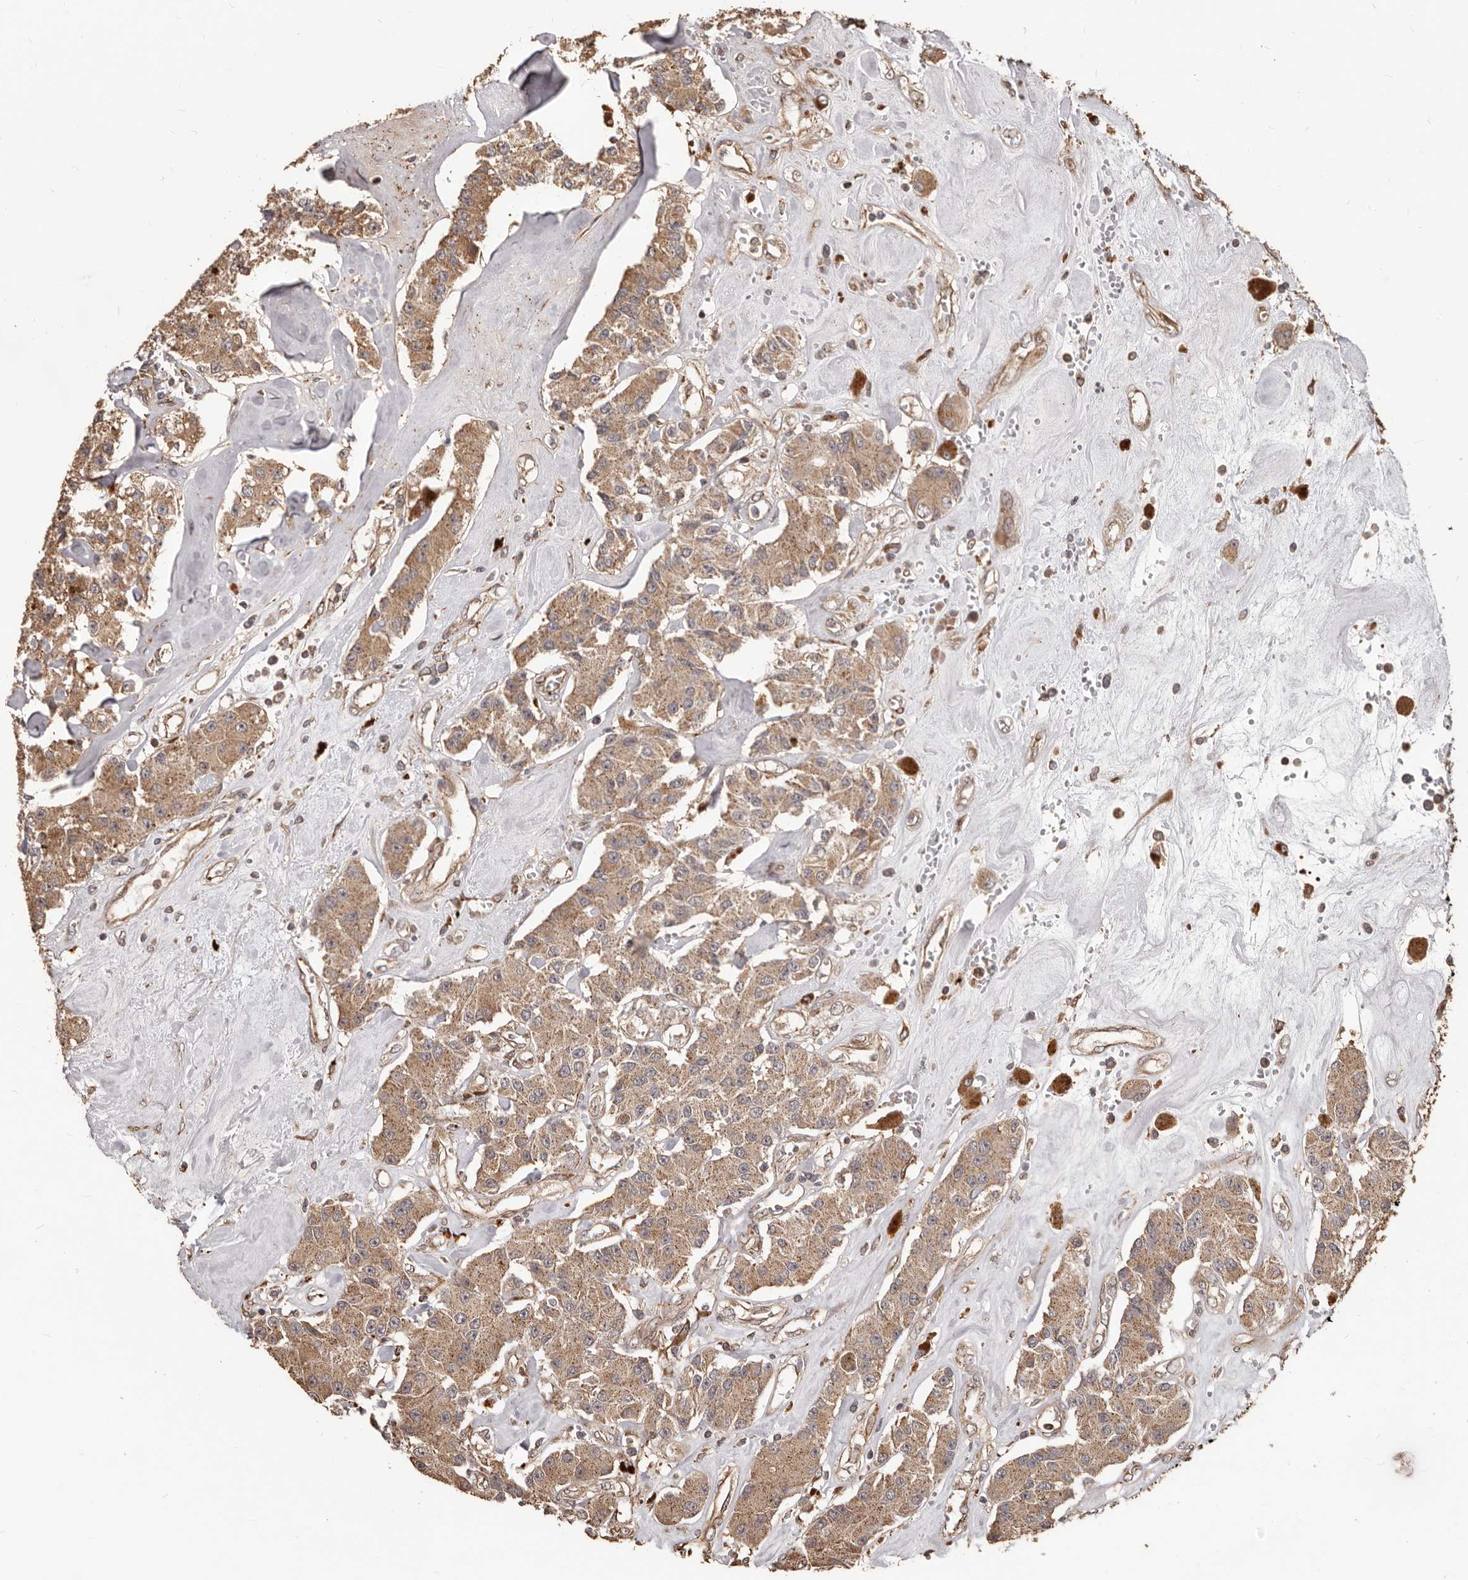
{"staining": {"intensity": "moderate", "quantity": ">75%", "location": "cytoplasmic/membranous"}, "tissue": "carcinoid", "cell_type": "Tumor cells", "image_type": "cancer", "snomed": [{"axis": "morphology", "description": "Carcinoid, malignant, NOS"}, {"axis": "topography", "description": "Pancreas"}], "caption": "Moderate cytoplasmic/membranous positivity is present in approximately >75% of tumor cells in malignant carcinoid. The staining was performed using DAB (3,3'-diaminobenzidine), with brown indicating positive protein expression. Nuclei are stained blue with hematoxylin.", "gene": "MTO1", "patient": {"sex": "male", "age": 41}}